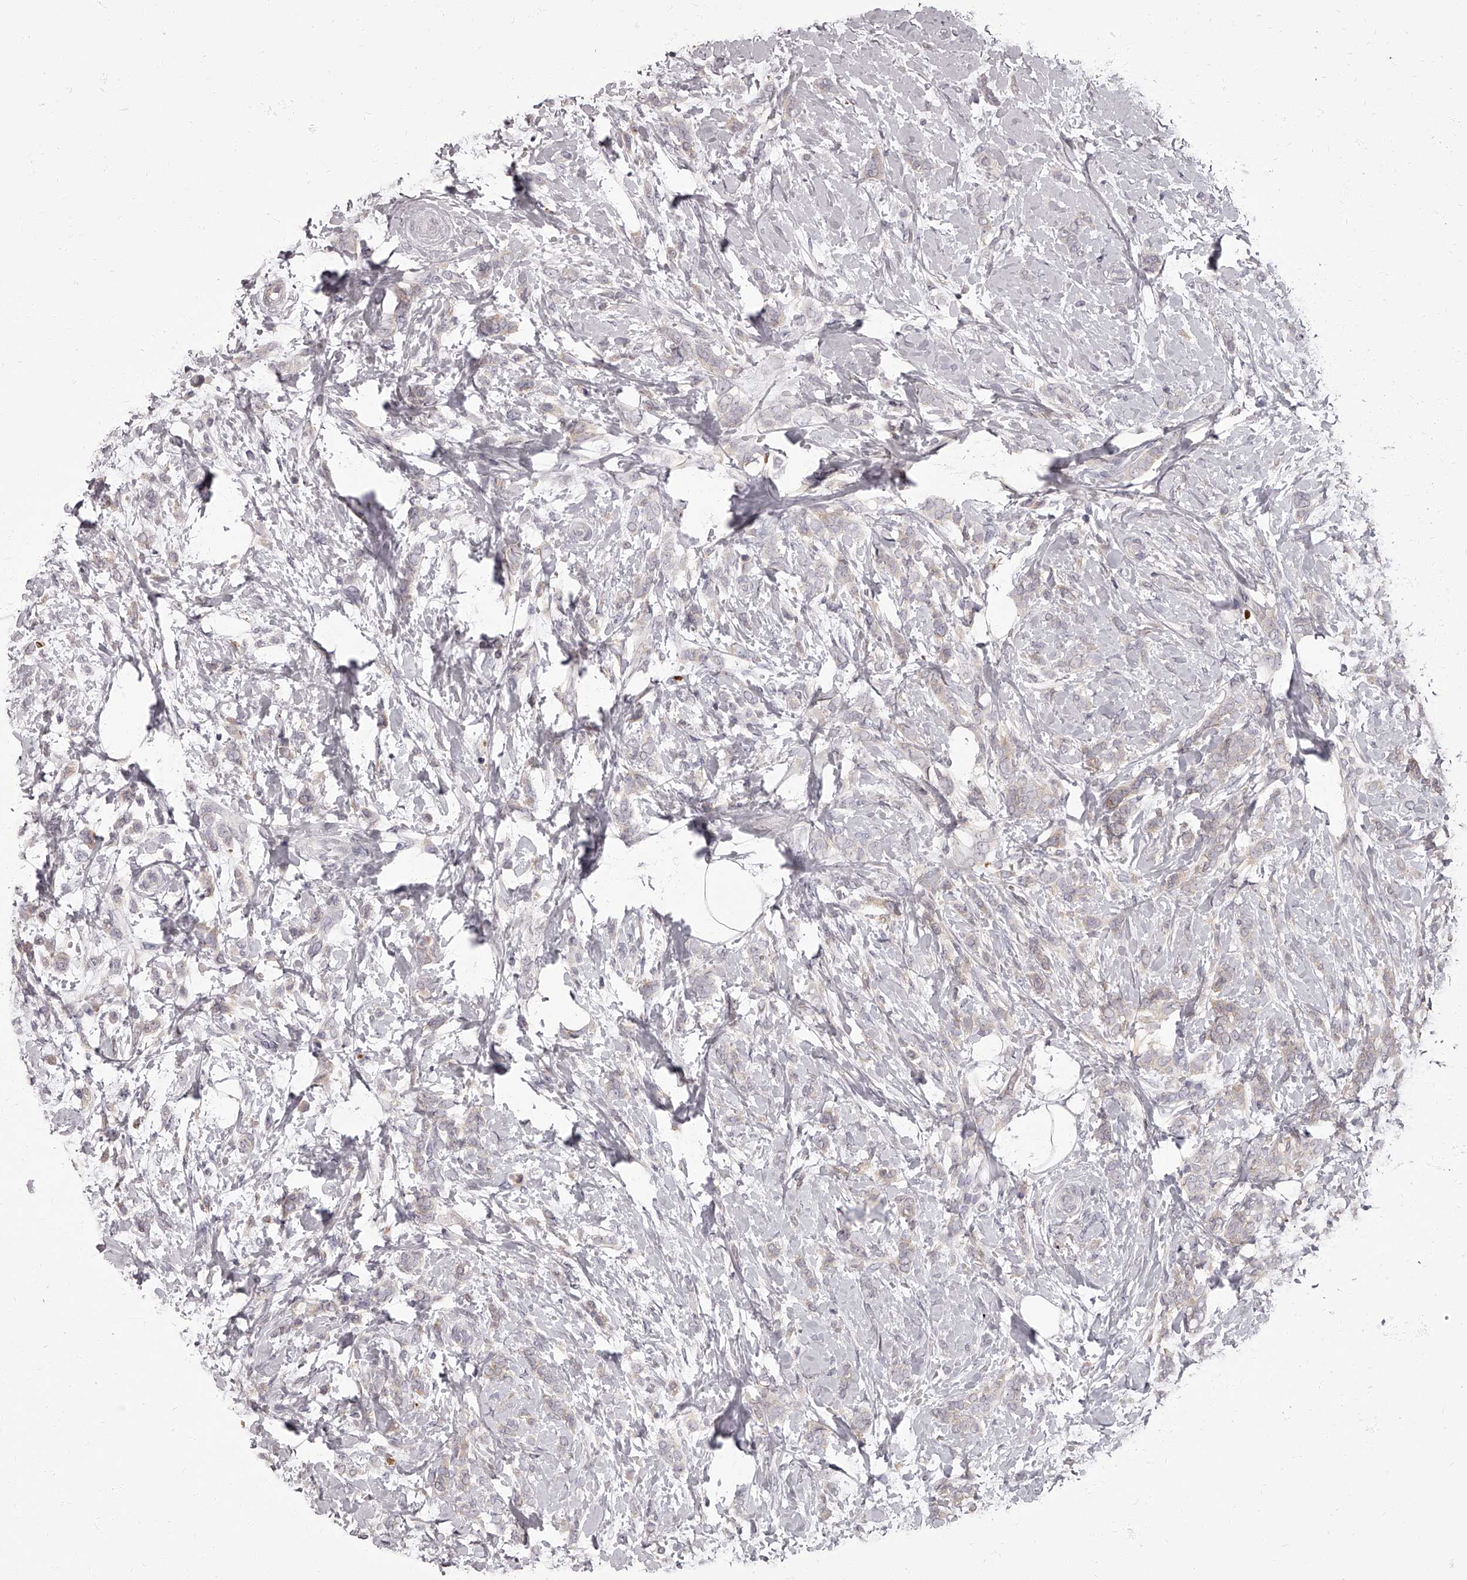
{"staining": {"intensity": "weak", "quantity": "<25%", "location": "cytoplasmic/membranous"}, "tissue": "breast cancer", "cell_type": "Tumor cells", "image_type": "cancer", "snomed": [{"axis": "morphology", "description": "Lobular carcinoma, in situ"}, {"axis": "morphology", "description": "Lobular carcinoma"}, {"axis": "topography", "description": "Breast"}], "caption": "There is no significant positivity in tumor cells of breast cancer.", "gene": "APEH", "patient": {"sex": "female", "age": 41}}